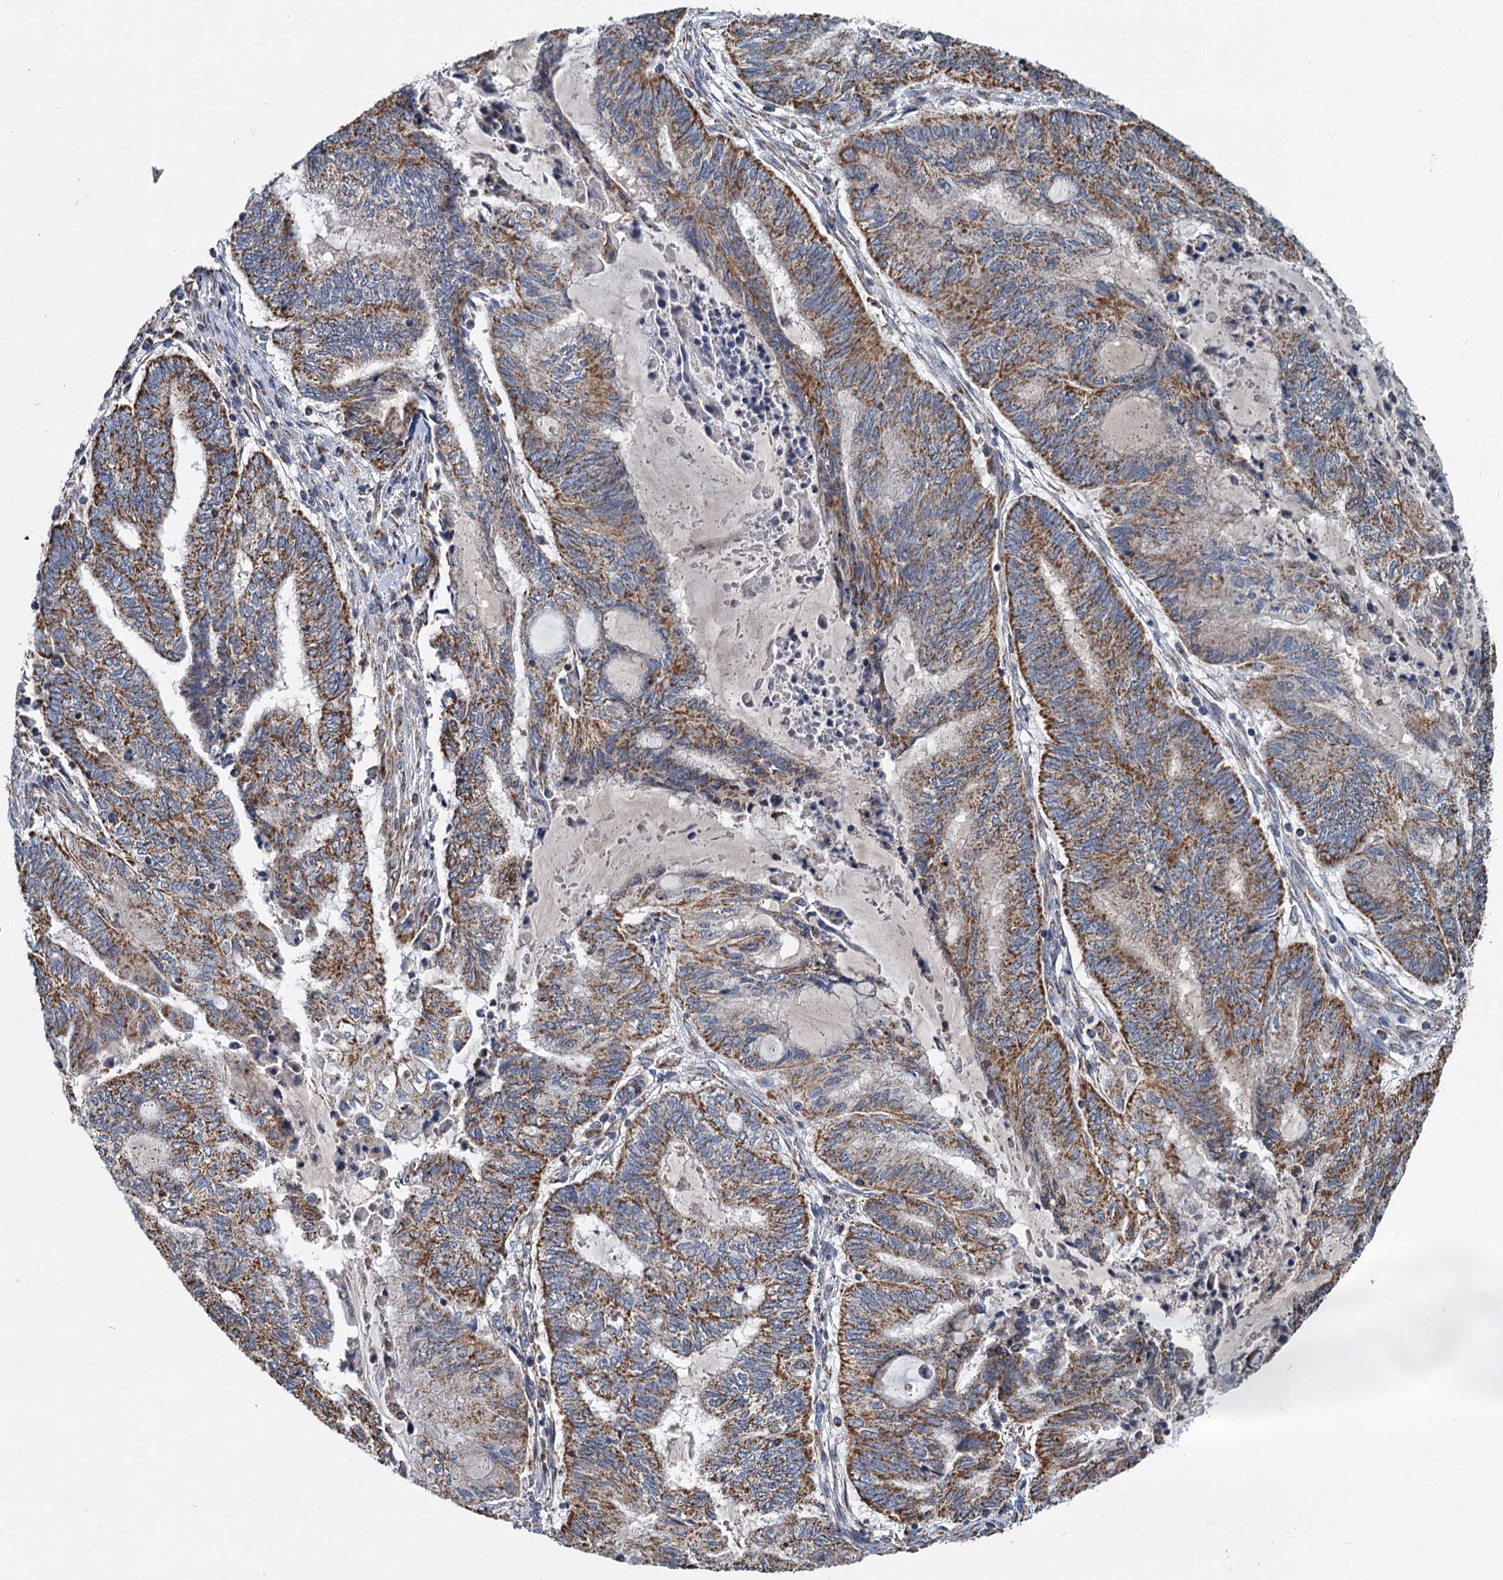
{"staining": {"intensity": "moderate", "quantity": "25%-75%", "location": "cytoplasmic/membranous"}, "tissue": "endometrial cancer", "cell_type": "Tumor cells", "image_type": "cancer", "snomed": [{"axis": "morphology", "description": "Adenocarcinoma, NOS"}, {"axis": "topography", "description": "Uterus"}, {"axis": "topography", "description": "Endometrium"}], "caption": "Immunohistochemical staining of adenocarcinoma (endometrial) demonstrates medium levels of moderate cytoplasmic/membranous expression in approximately 25%-75% of tumor cells.", "gene": "SPRYD3", "patient": {"sex": "female", "age": 70}}